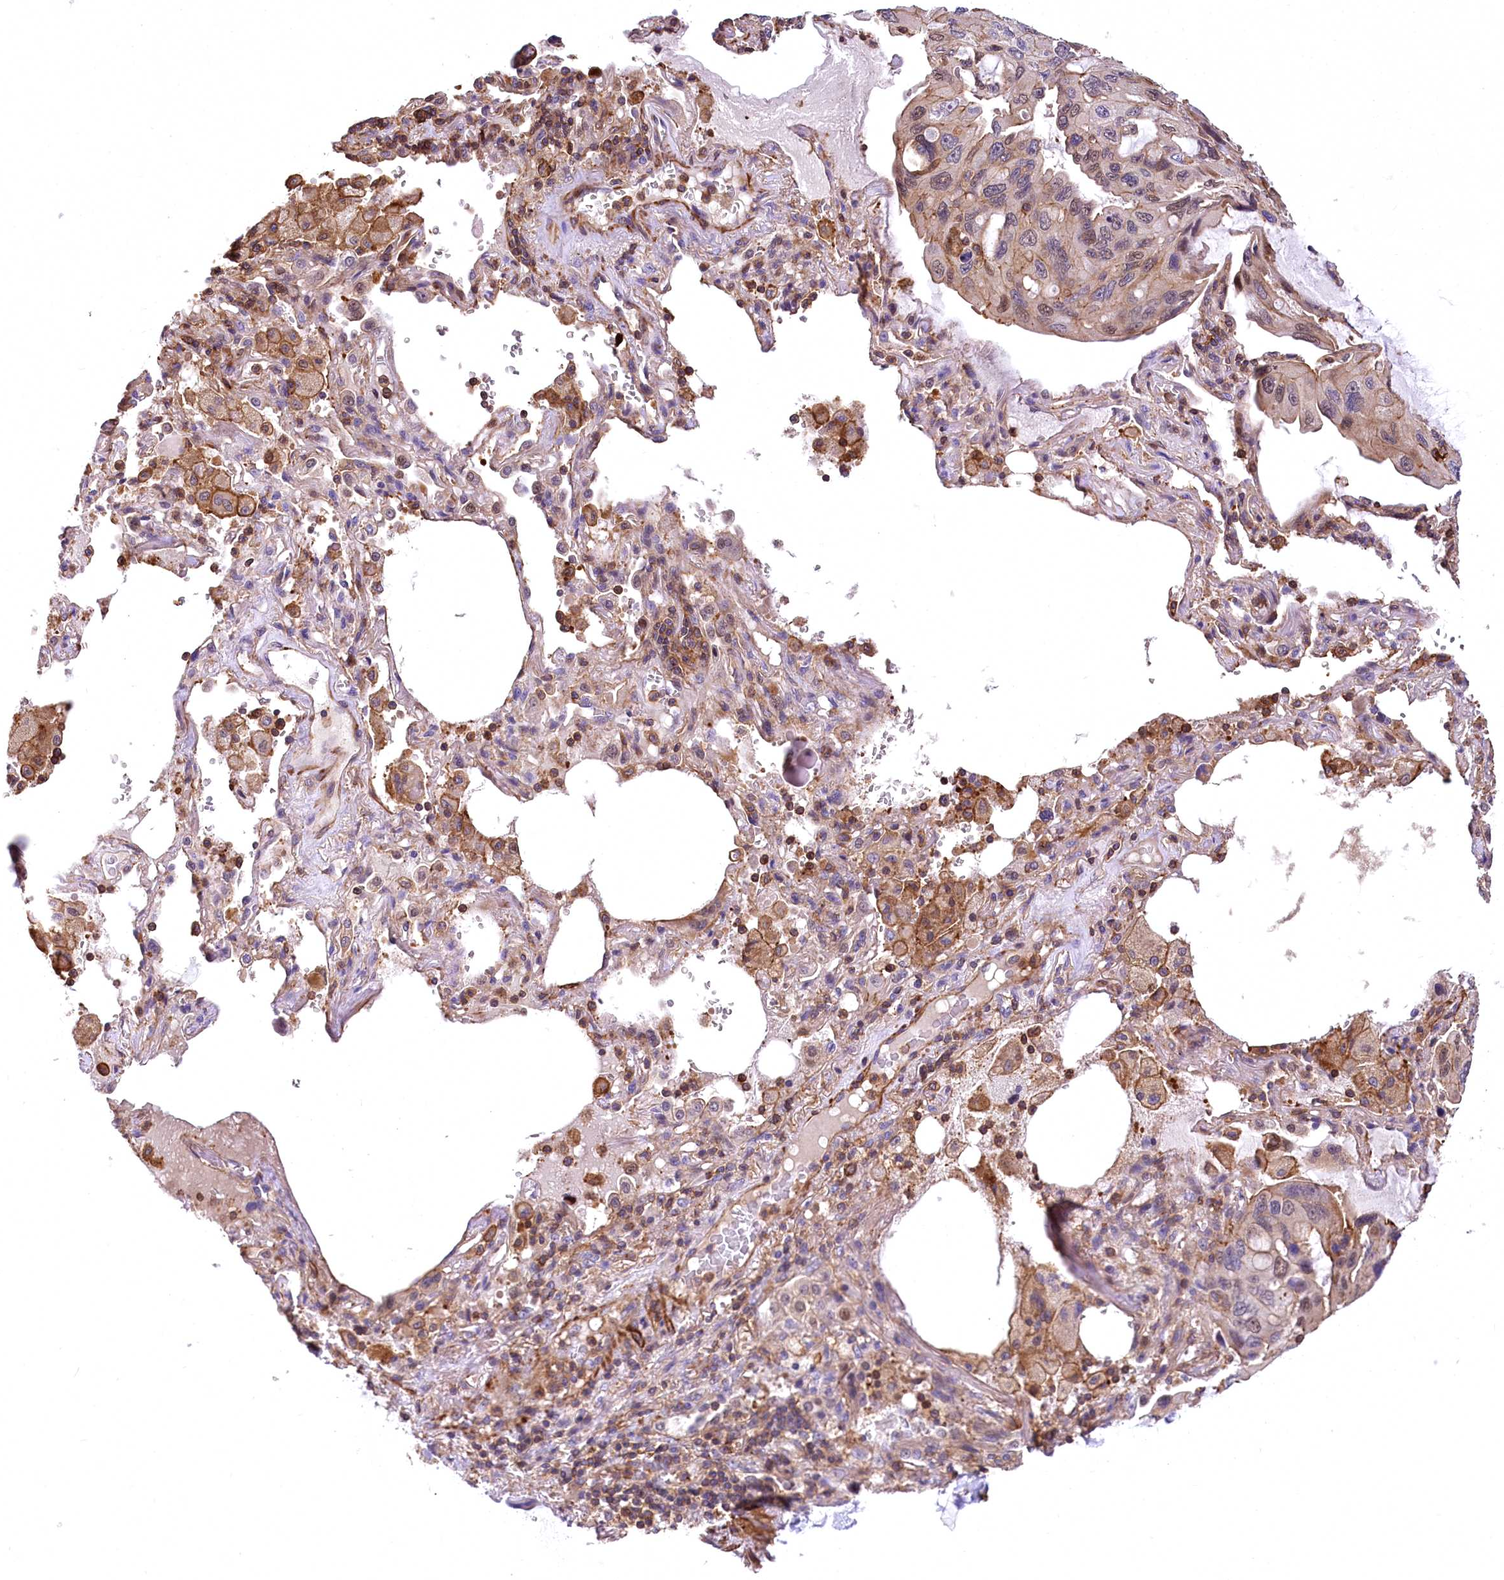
{"staining": {"intensity": "weak", "quantity": "25%-75%", "location": "nuclear"}, "tissue": "lung cancer", "cell_type": "Tumor cells", "image_type": "cancer", "snomed": [{"axis": "morphology", "description": "Squamous cell carcinoma, NOS"}, {"axis": "topography", "description": "Lung"}], "caption": "A brown stain highlights weak nuclear expression of a protein in lung squamous cell carcinoma tumor cells. Ihc stains the protein of interest in brown and the nuclei are stained blue.", "gene": "DPP3", "patient": {"sex": "female", "age": 73}}